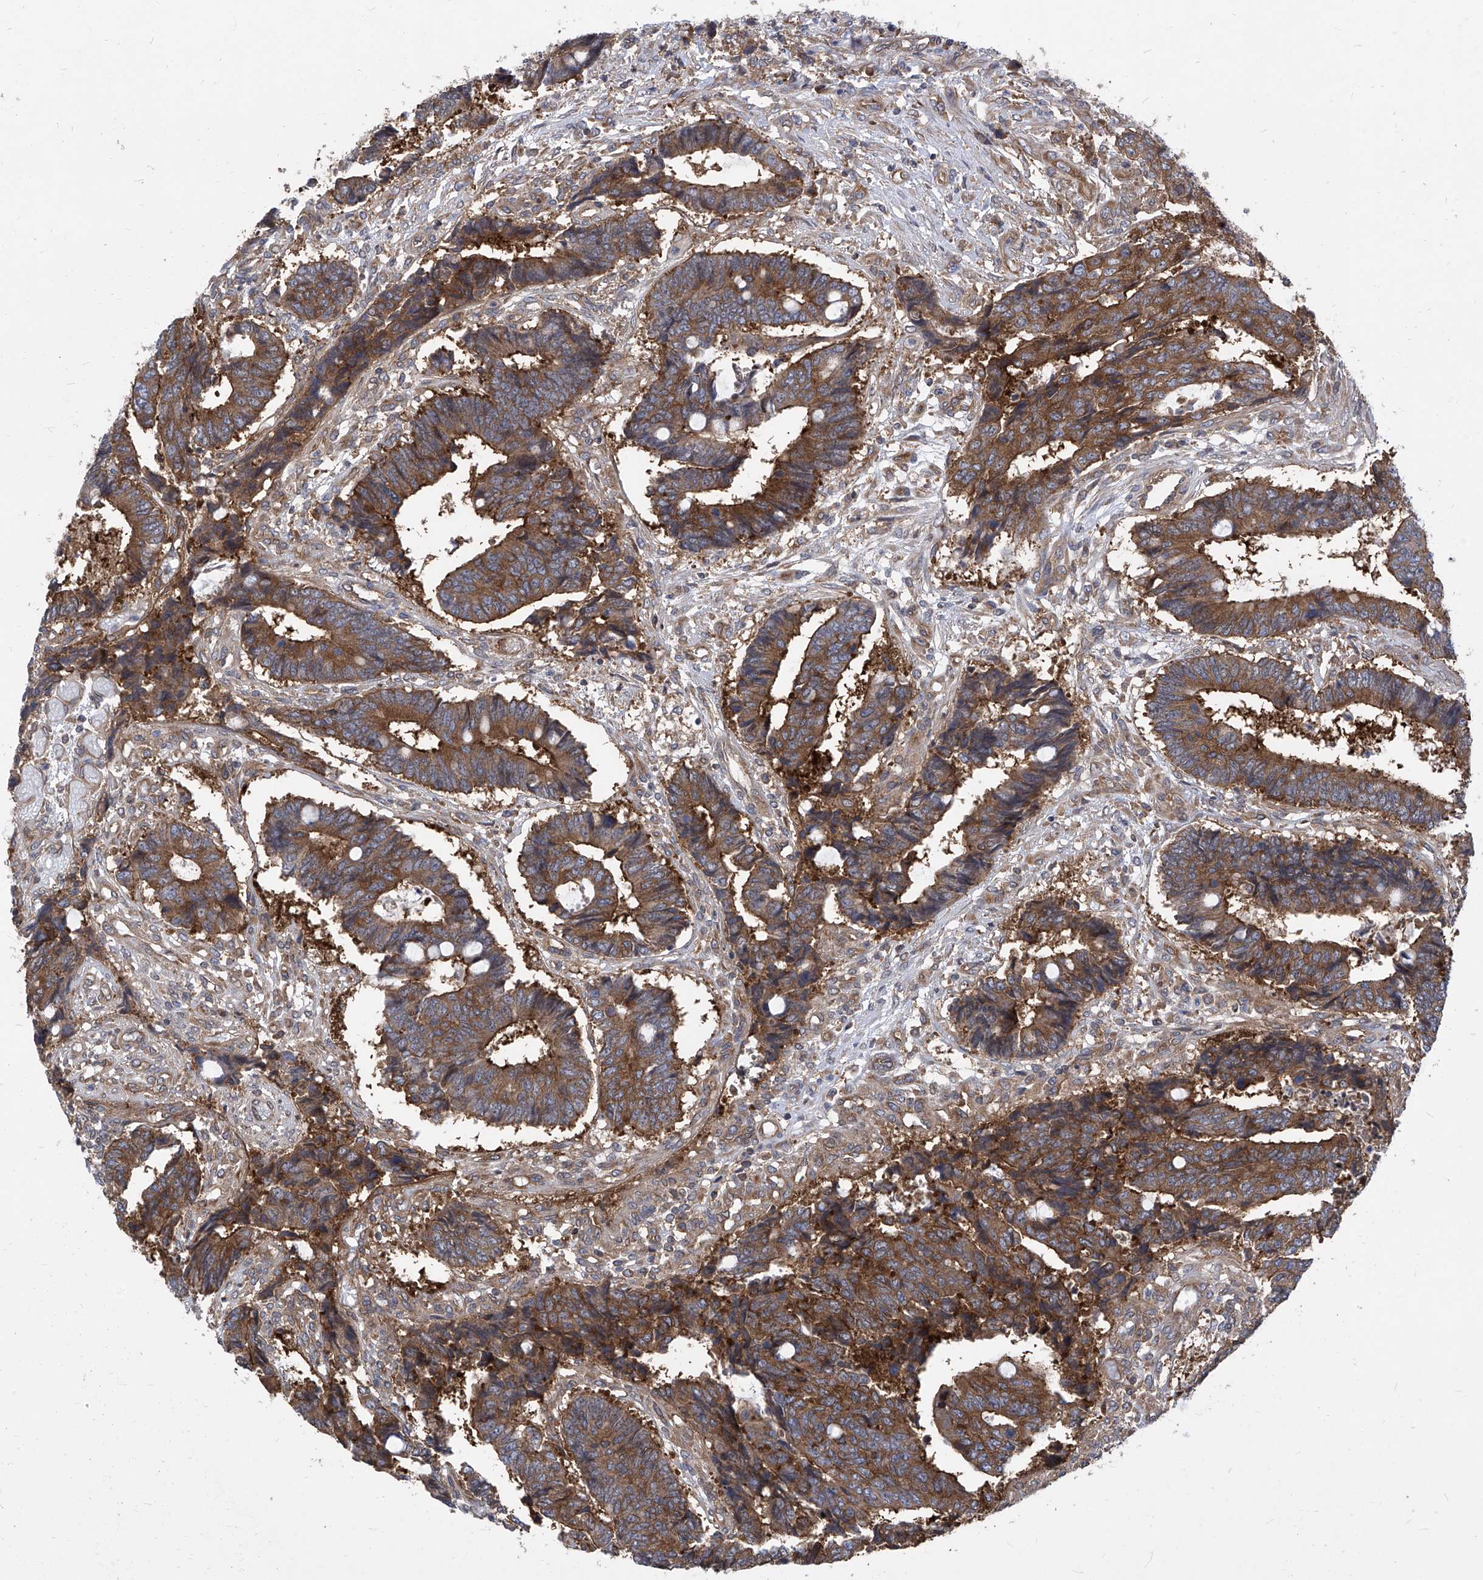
{"staining": {"intensity": "moderate", "quantity": ">75%", "location": "cytoplasmic/membranous"}, "tissue": "colorectal cancer", "cell_type": "Tumor cells", "image_type": "cancer", "snomed": [{"axis": "morphology", "description": "Adenocarcinoma, NOS"}, {"axis": "topography", "description": "Rectum"}], "caption": "Protein expression analysis of colorectal cancer (adenocarcinoma) demonstrates moderate cytoplasmic/membranous positivity in approximately >75% of tumor cells. (Stains: DAB in brown, nuclei in blue, Microscopy: brightfield microscopy at high magnification).", "gene": "EIF3M", "patient": {"sex": "male", "age": 84}}